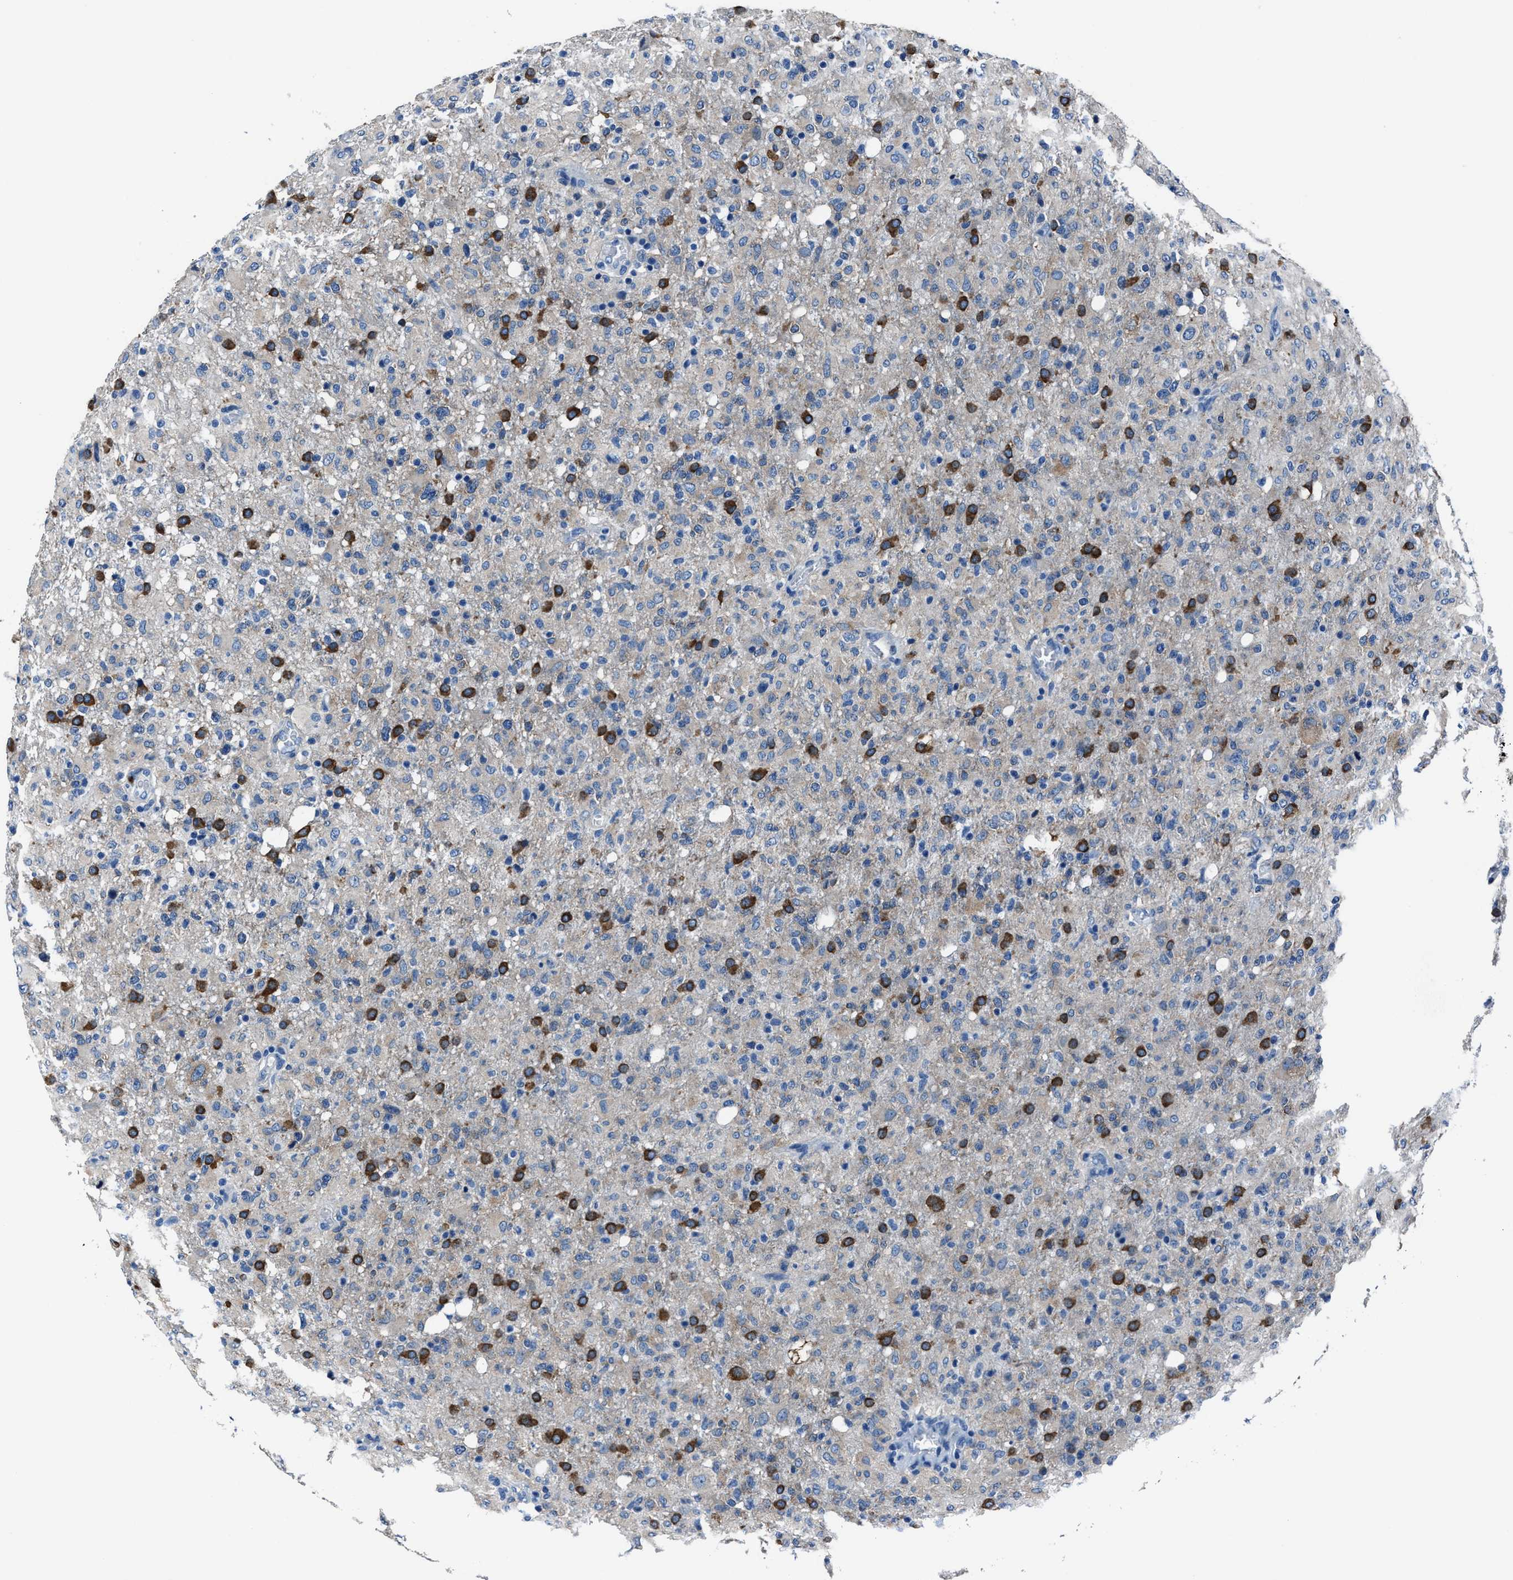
{"staining": {"intensity": "strong", "quantity": "25%-75%", "location": "cytoplasmic/membranous"}, "tissue": "glioma", "cell_type": "Tumor cells", "image_type": "cancer", "snomed": [{"axis": "morphology", "description": "Glioma, malignant, High grade"}, {"axis": "topography", "description": "Brain"}], "caption": "Immunohistochemistry of human malignant glioma (high-grade) displays high levels of strong cytoplasmic/membranous expression in approximately 25%-75% of tumor cells.", "gene": "NACAD", "patient": {"sex": "female", "age": 57}}